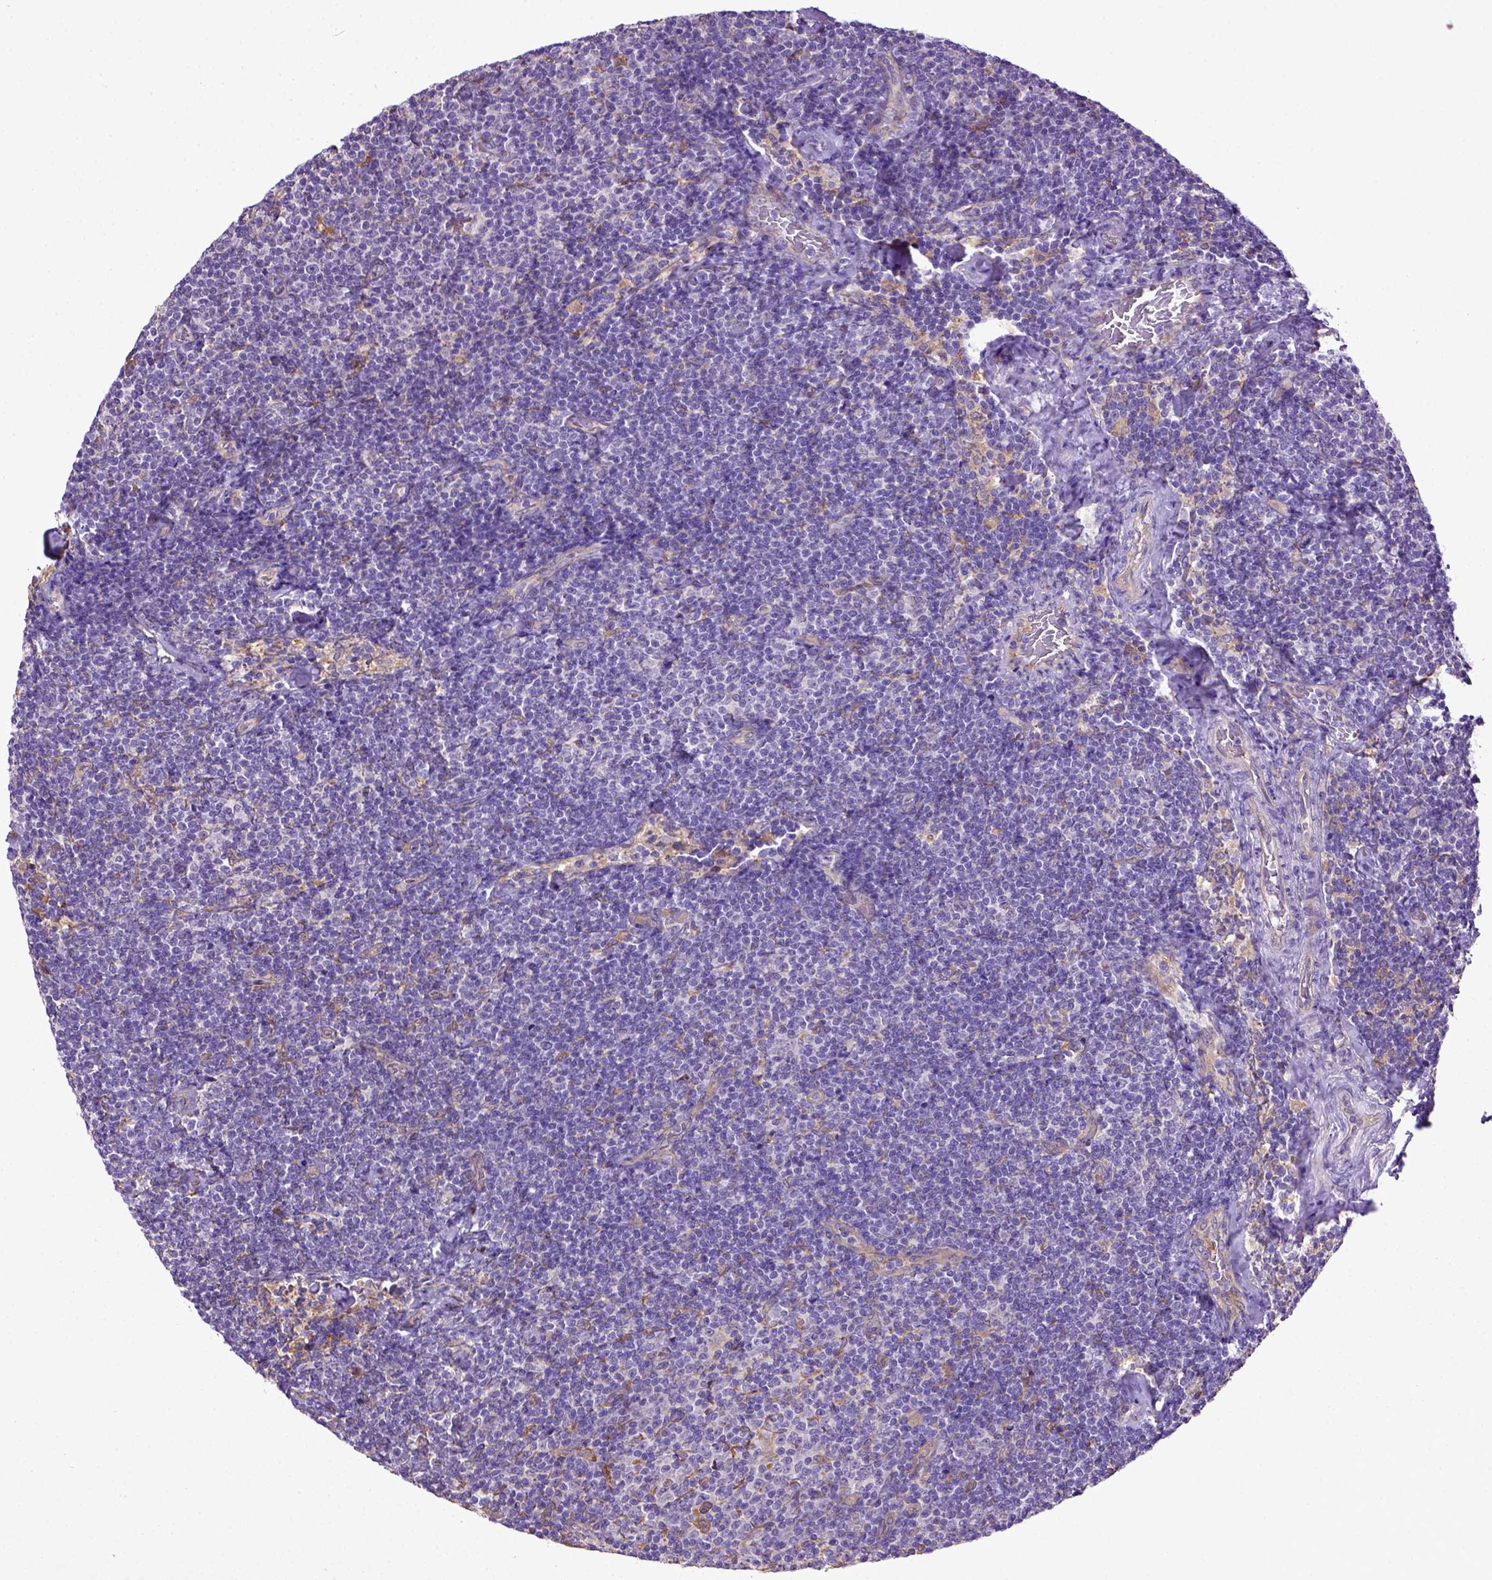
{"staining": {"intensity": "negative", "quantity": "none", "location": "none"}, "tissue": "lymphoma", "cell_type": "Tumor cells", "image_type": "cancer", "snomed": [{"axis": "morphology", "description": "Malignant lymphoma, non-Hodgkin's type, Low grade"}, {"axis": "topography", "description": "Lymph node"}], "caption": "Immunohistochemistry (IHC) photomicrograph of malignant lymphoma, non-Hodgkin's type (low-grade) stained for a protein (brown), which demonstrates no expression in tumor cells. Brightfield microscopy of immunohistochemistry (IHC) stained with DAB (brown) and hematoxylin (blue), captured at high magnification.", "gene": "DEPDC1B", "patient": {"sex": "male", "age": 81}}